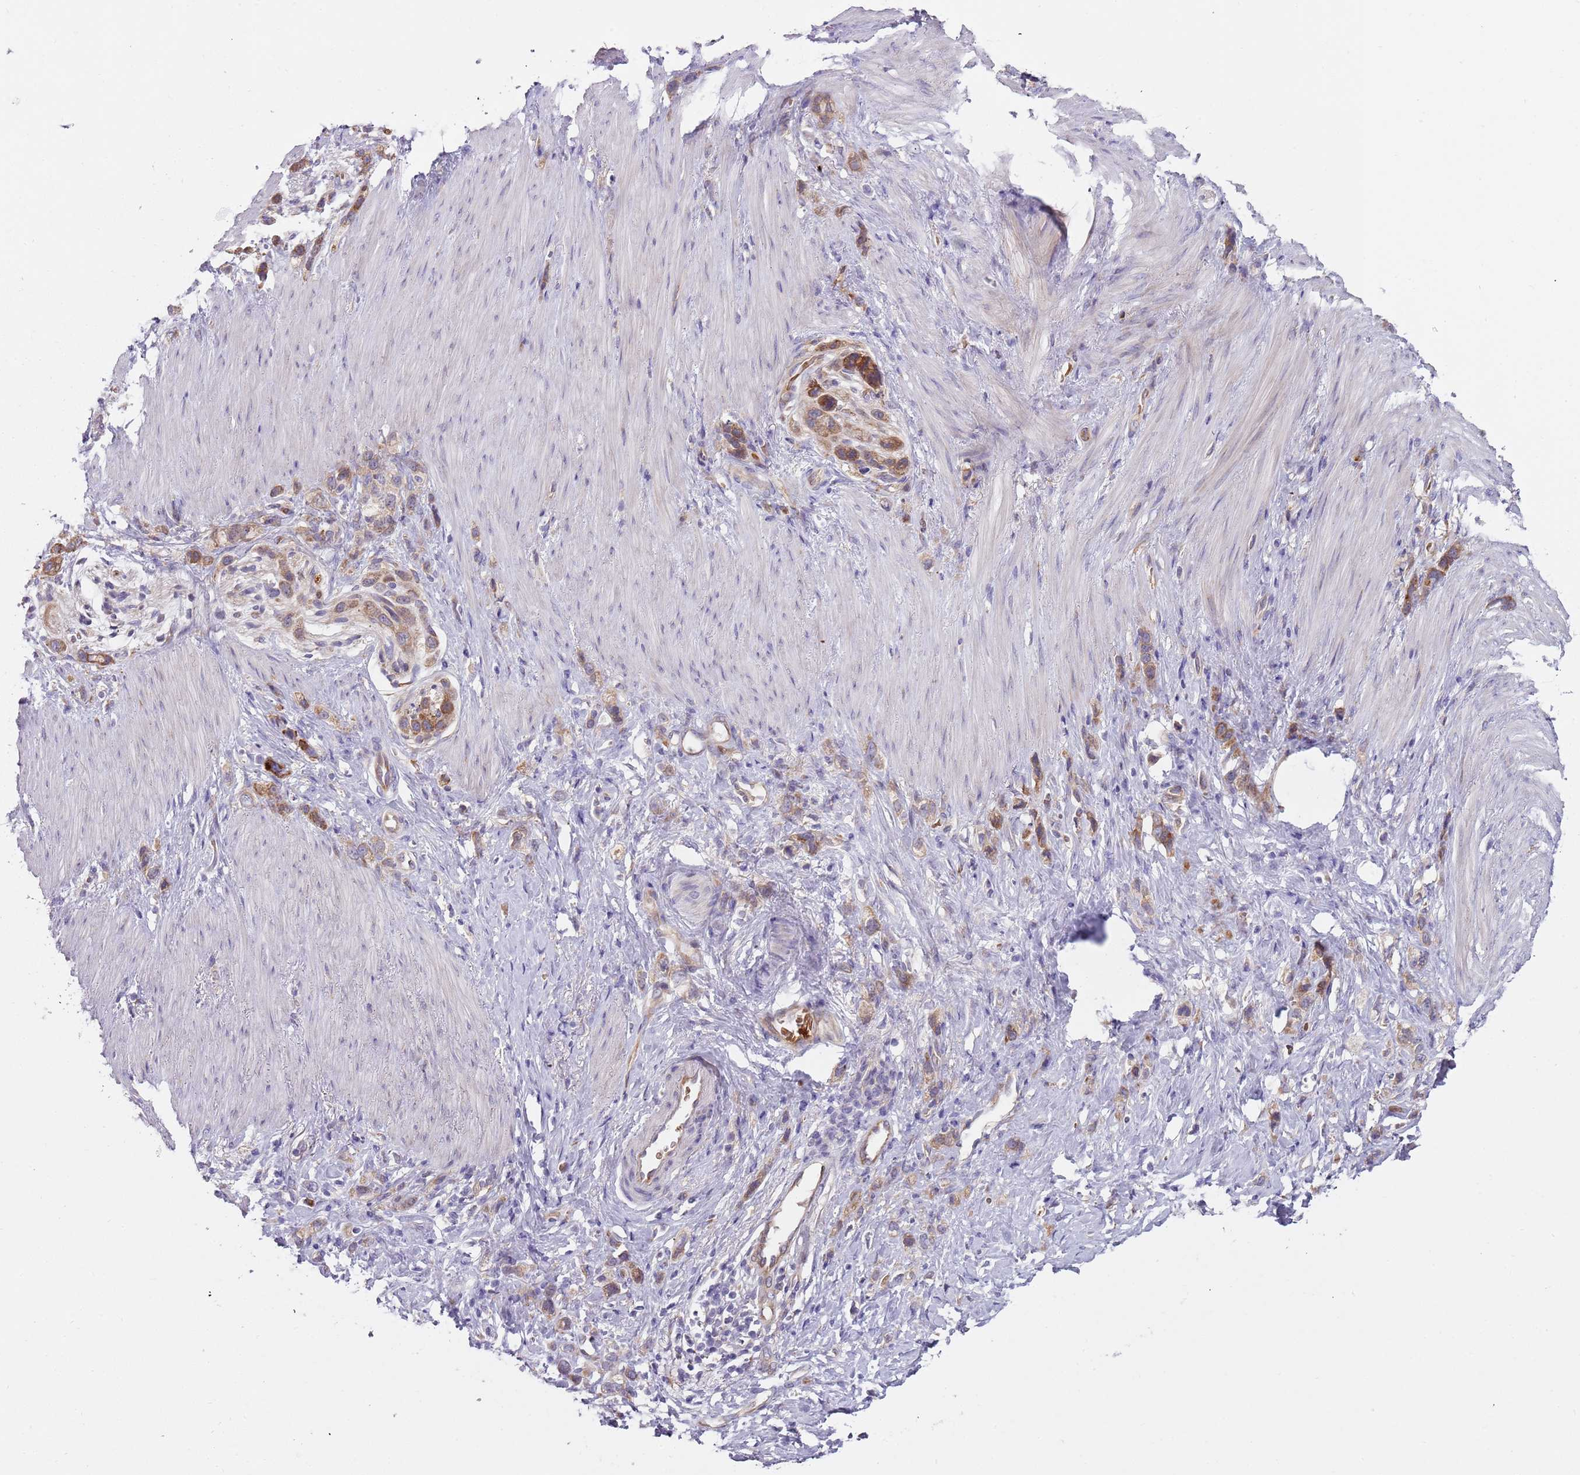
{"staining": {"intensity": "moderate", "quantity": ">75%", "location": "cytoplasmic/membranous"}, "tissue": "stomach cancer", "cell_type": "Tumor cells", "image_type": "cancer", "snomed": [{"axis": "morphology", "description": "Adenocarcinoma, NOS"}, {"axis": "topography", "description": "Stomach"}], "caption": "Immunohistochemical staining of human stomach adenocarcinoma reveals moderate cytoplasmic/membranous protein positivity in about >75% of tumor cells.", "gene": "VWCE", "patient": {"sex": "female", "age": 65}}